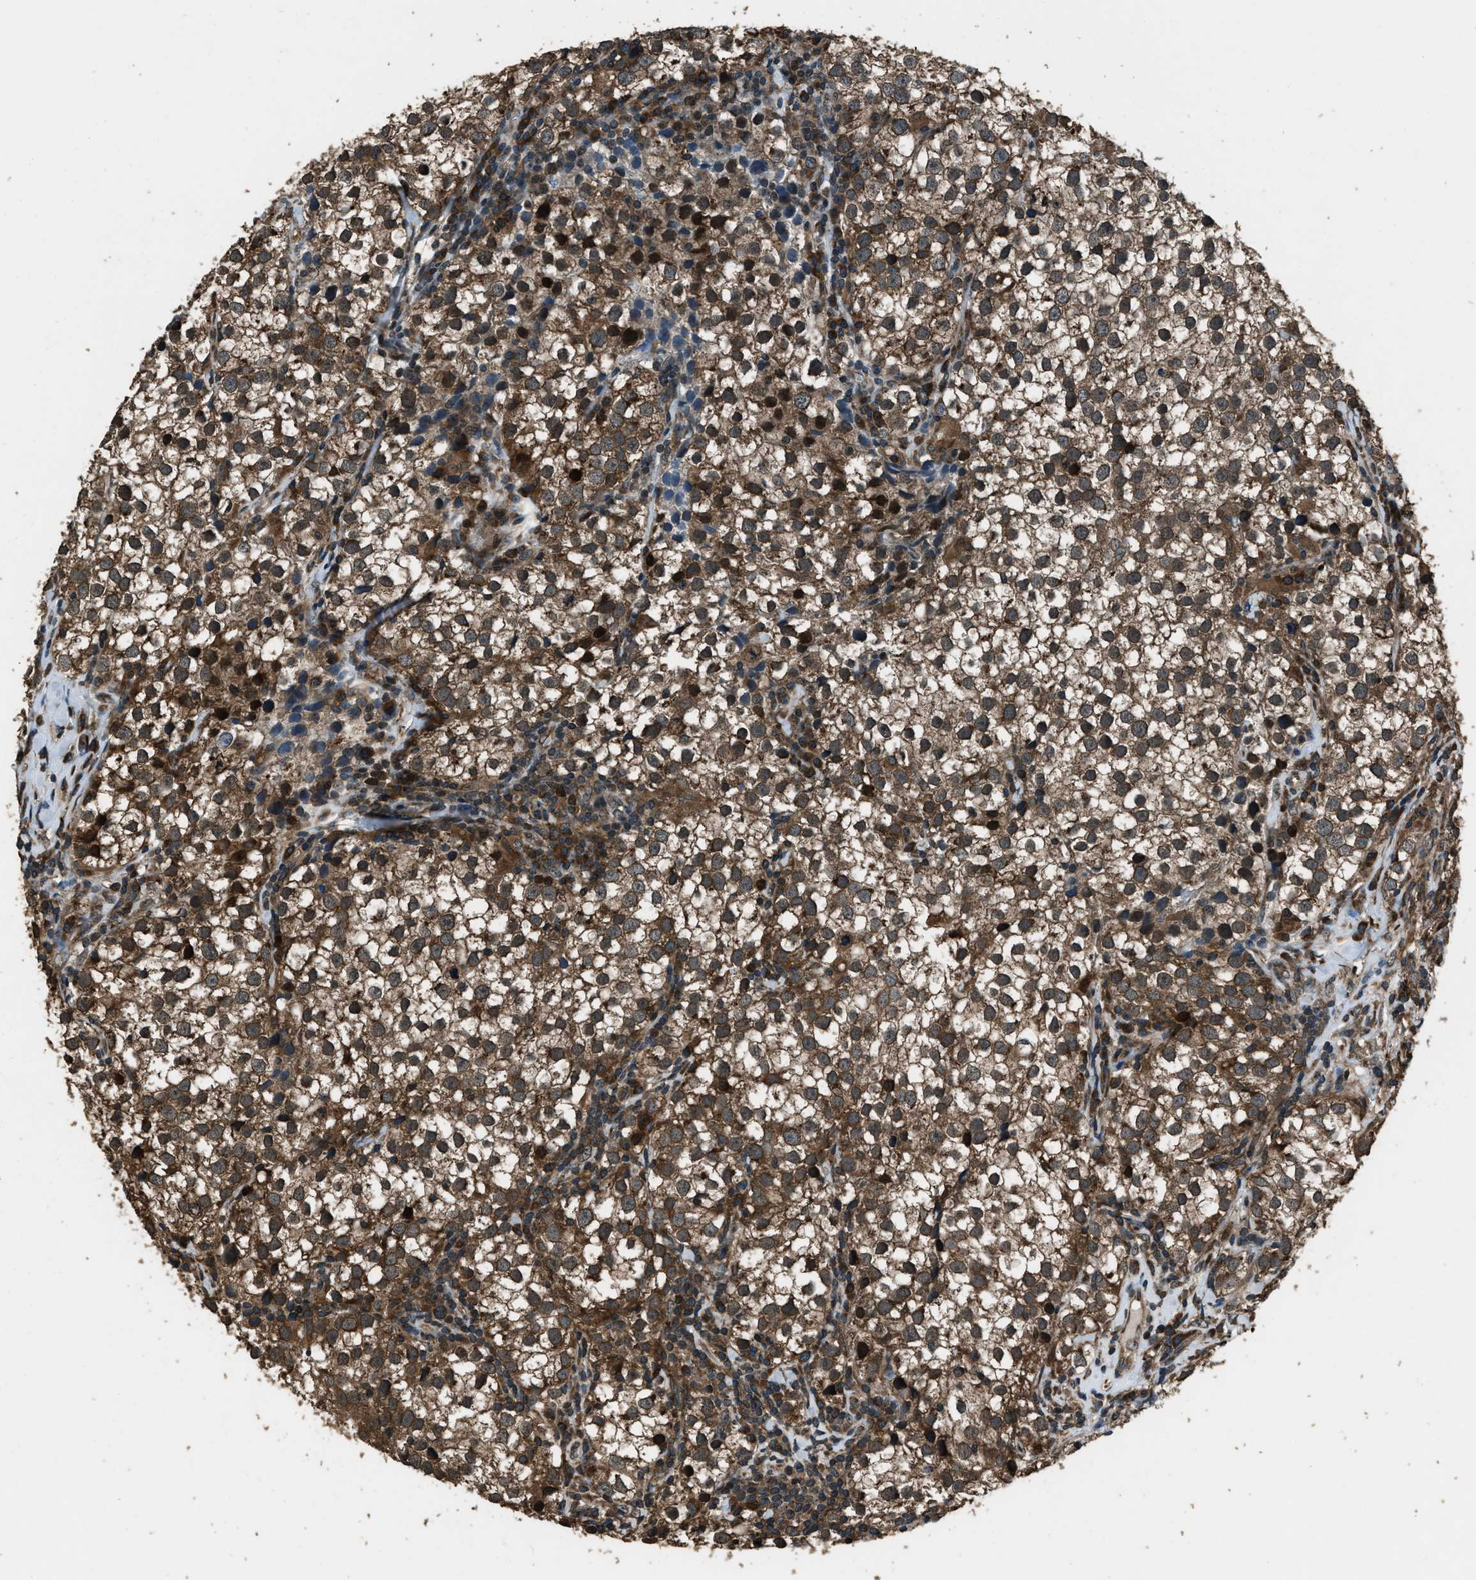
{"staining": {"intensity": "moderate", "quantity": ">75%", "location": "cytoplasmic/membranous"}, "tissue": "testis cancer", "cell_type": "Tumor cells", "image_type": "cancer", "snomed": [{"axis": "morphology", "description": "Seminoma, NOS"}, {"axis": "morphology", "description": "Carcinoma, Embryonal, NOS"}, {"axis": "topography", "description": "Testis"}], "caption": "Moderate cytoplasmic/membranous expression for a protein is identified in approximately >75% of tumor cells of testis cancer using IHC.", "gene": "TRIM4", "patient": {"sex": "male", "age": 36}}